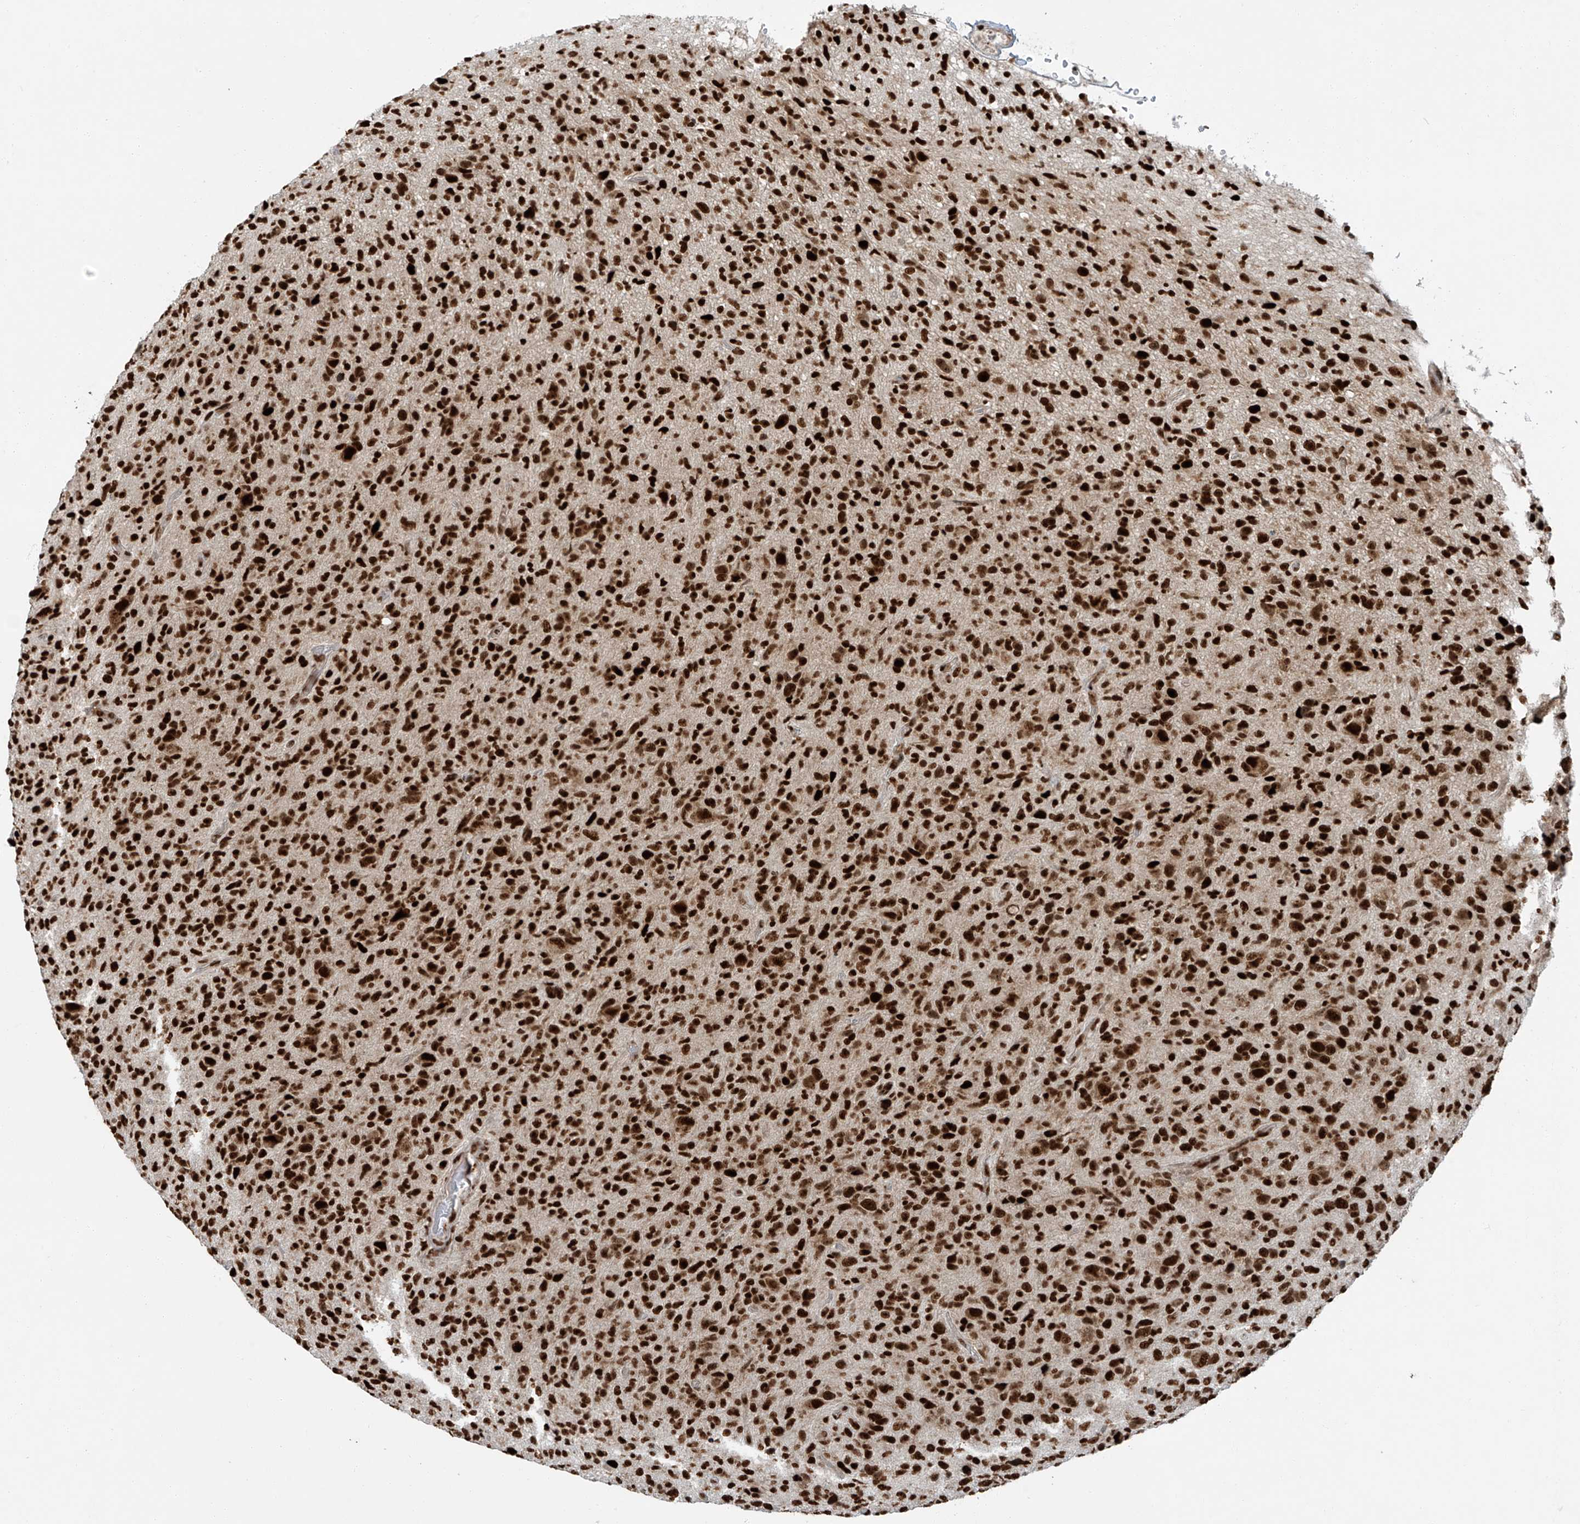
{"staining": {"intensity": "strong", "quantity": ">75%", "location": "nuclear"}, "tissue": "glioma", "cell_type": "Tumor cells", "image_type": "cancer", "snomed": [{"axis": "morphology", "description": "Glioma, malignant, High grade"}, {"axis": "topography", "description": "Brain"}], "caption": "Glioma was stained to show a protein in brown. There is high levels of strong nuclear positivity in about >75% of tumor cells. (Stains: DAB in brown, nuclei in blue, Microscopy: brightfield microscopy at high magnification).", "gene": "FAM193B", "patient": {"sex": "female", "age": 57}}